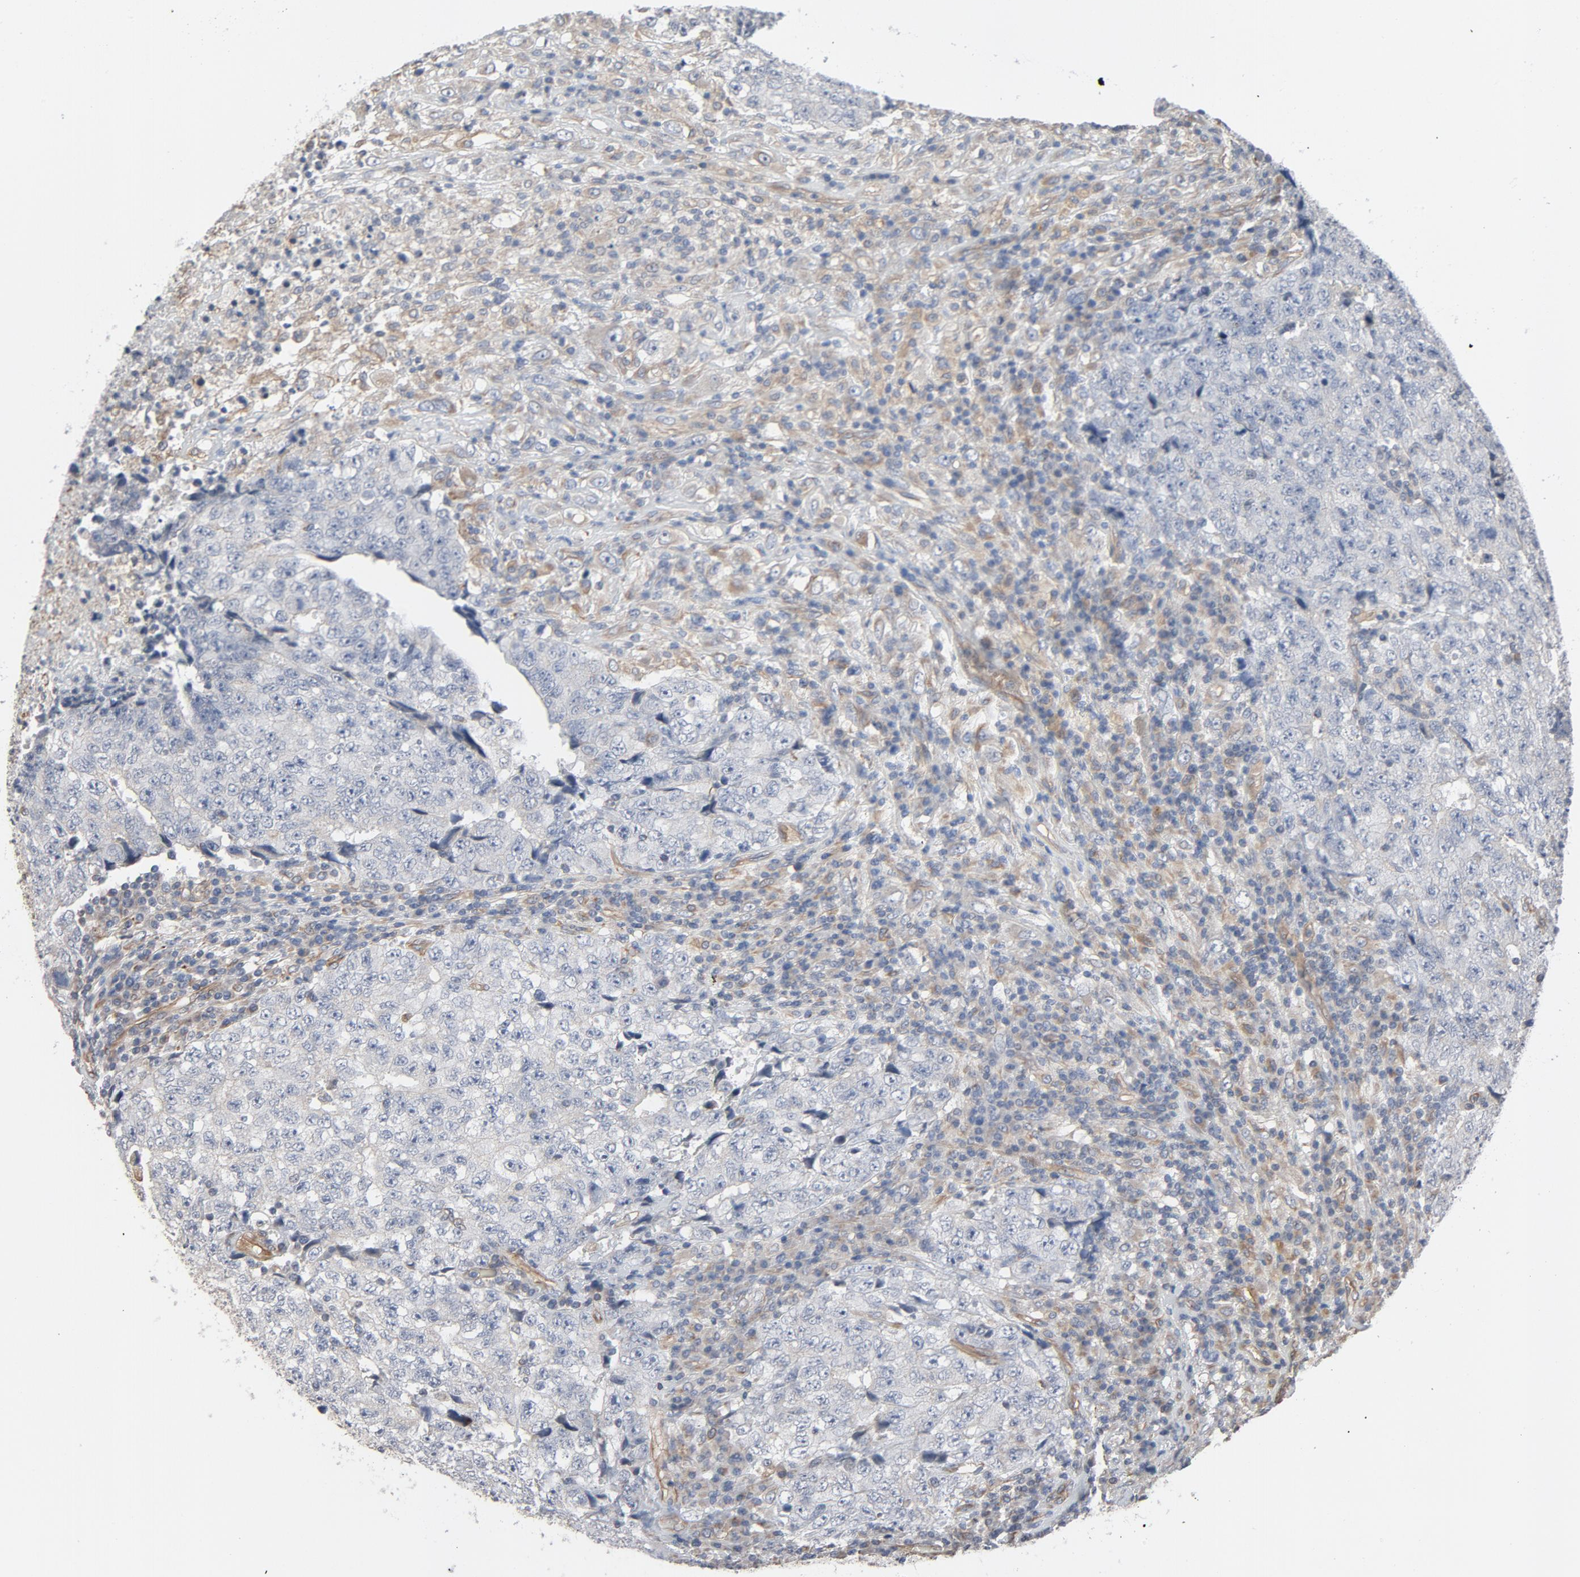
{"staining": {"intensity": "negative", "quantity": "none", "location": "none"}, "tissue": "testis cancer", "cell_type": "Tumor cells", "image_type": "cancer", "snomed": [{"axis": "morphology", "description": "Necrosis, NOS"}, {"axis": "morphology", "description": "Carcinoma, Embryonal, NOS"}, {"axis": "topography", "description": "Testis"}], "caption": "Tumor cells are negative for brown protein staining in testis cancer.", "gene": "TRIOBP", "patient": {"sex": "male", "age": 19}}